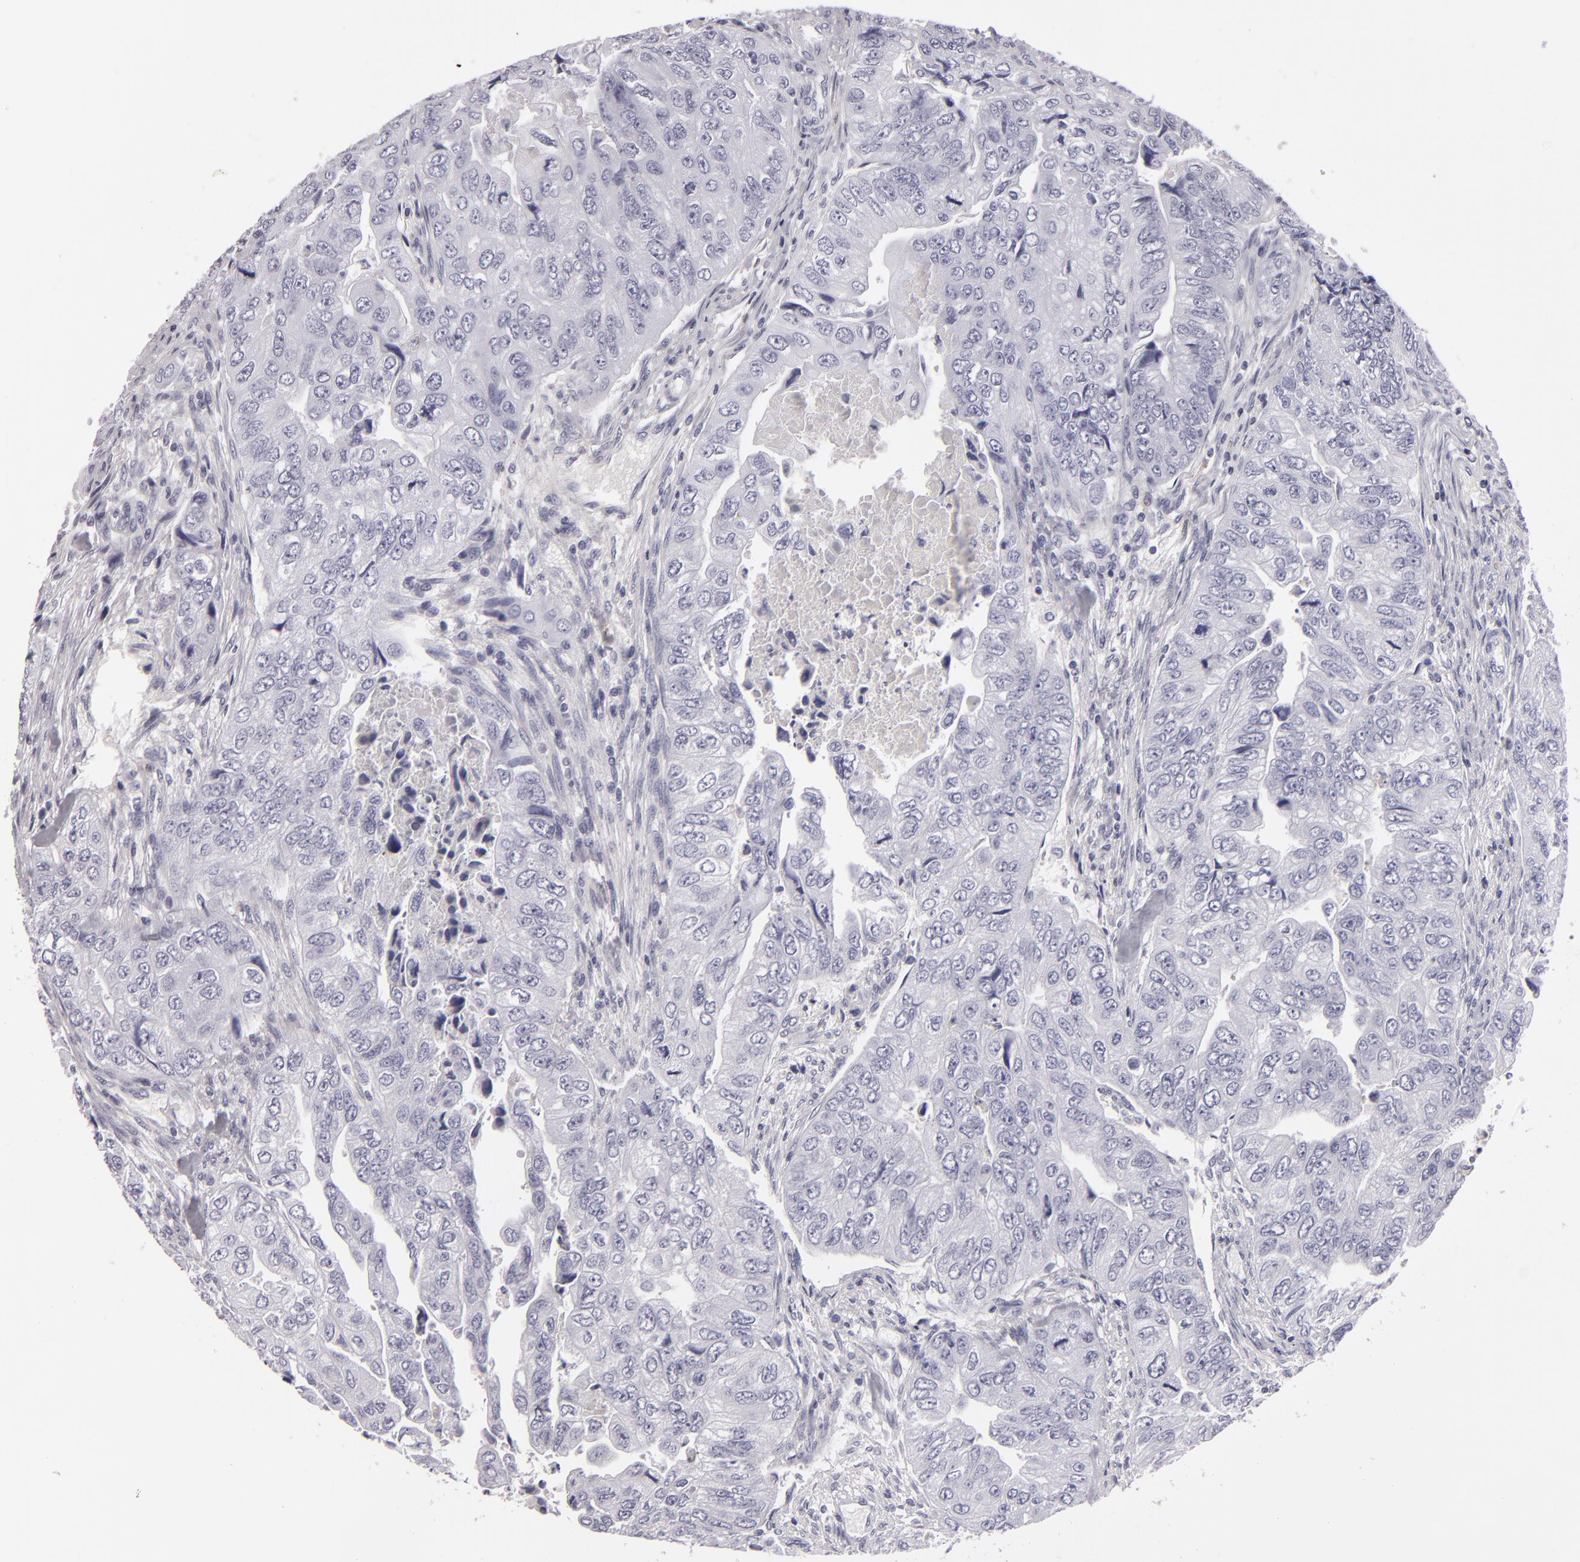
{"staining": {"intensity": "negative", "quantity": "none", "location": "none"}, "tissue": "colorectal cancer", "cell_type": "Tumor cells", "image_type": "cancer", "snomed": [{"axis": "morphology", "description": "Adenocarcinoma, NOS"}, {"axis": "topography", "description": "Colon"}], "caption": "The IHC photomicrograph has no significant staining in tumor cells of colorectal cancer tissue.", "gene": "F13A1", "patient": {"sex": "female", "age": 11}}